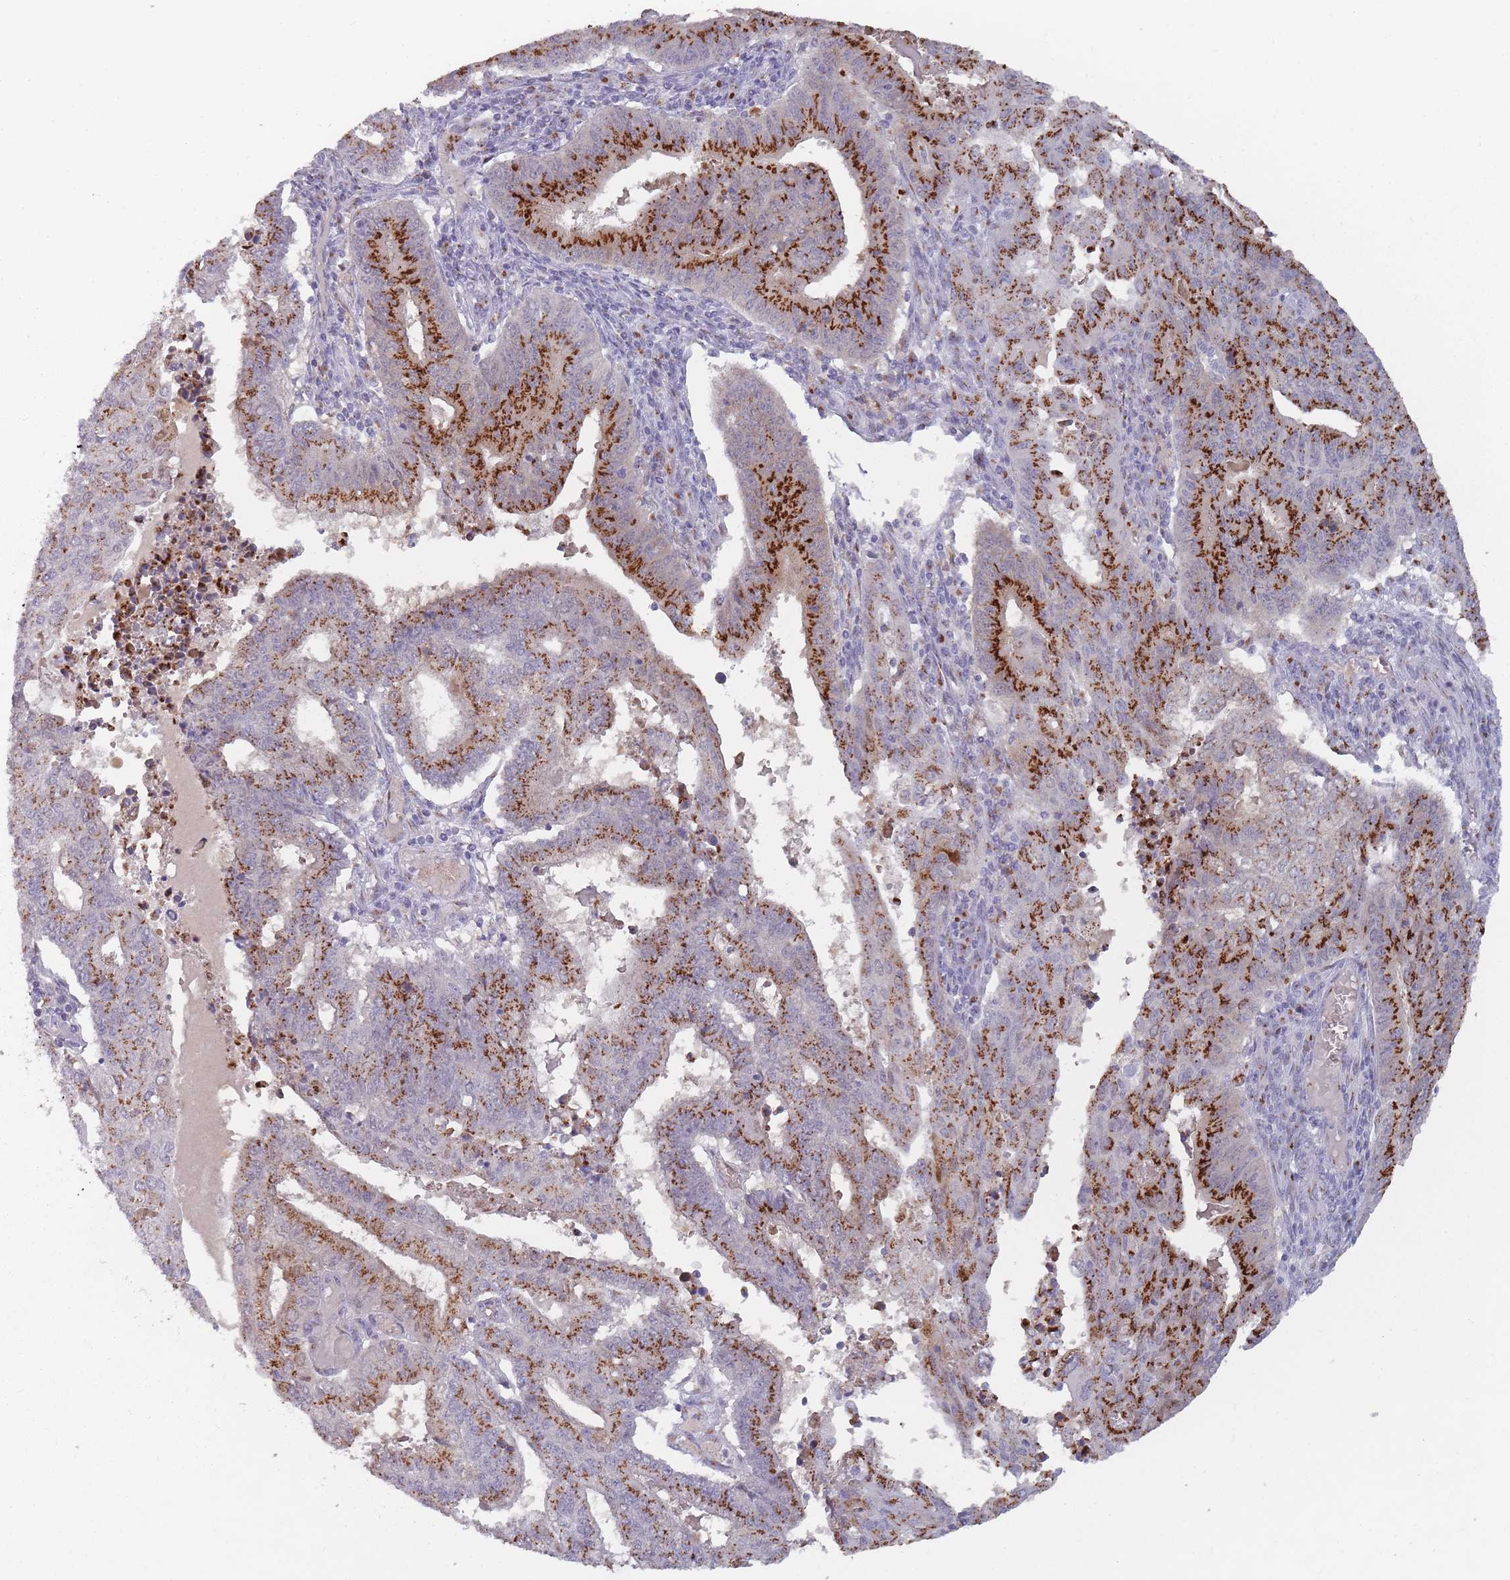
{"staining": {"intensity": "strong", "quantity": ">75%", "location": "cytoplasmic/membranous"}, "tissue": "endometrial cancer", "cell_type": "Tumor cells", "image_type": "cancer", "snomed": [{"axis": "morphology", "description": "Adenocarcinoma, NOS"}, {"axis": "topography", "description": "Endometrium"}], "caption": "Endometrial cancer (adenocarcinoma) stained with DAB immunohistochemistry (IHC) shows high levels of strong cytoplasmic/membranous positivity in about >75% of tumor cells. Using DAB (brown) and hematoxylin (blue) stains, captured at high magnification using brightfield microscopy.", "gene": "MAN1B1", "patient": {"sex": "female", "age": 59}}